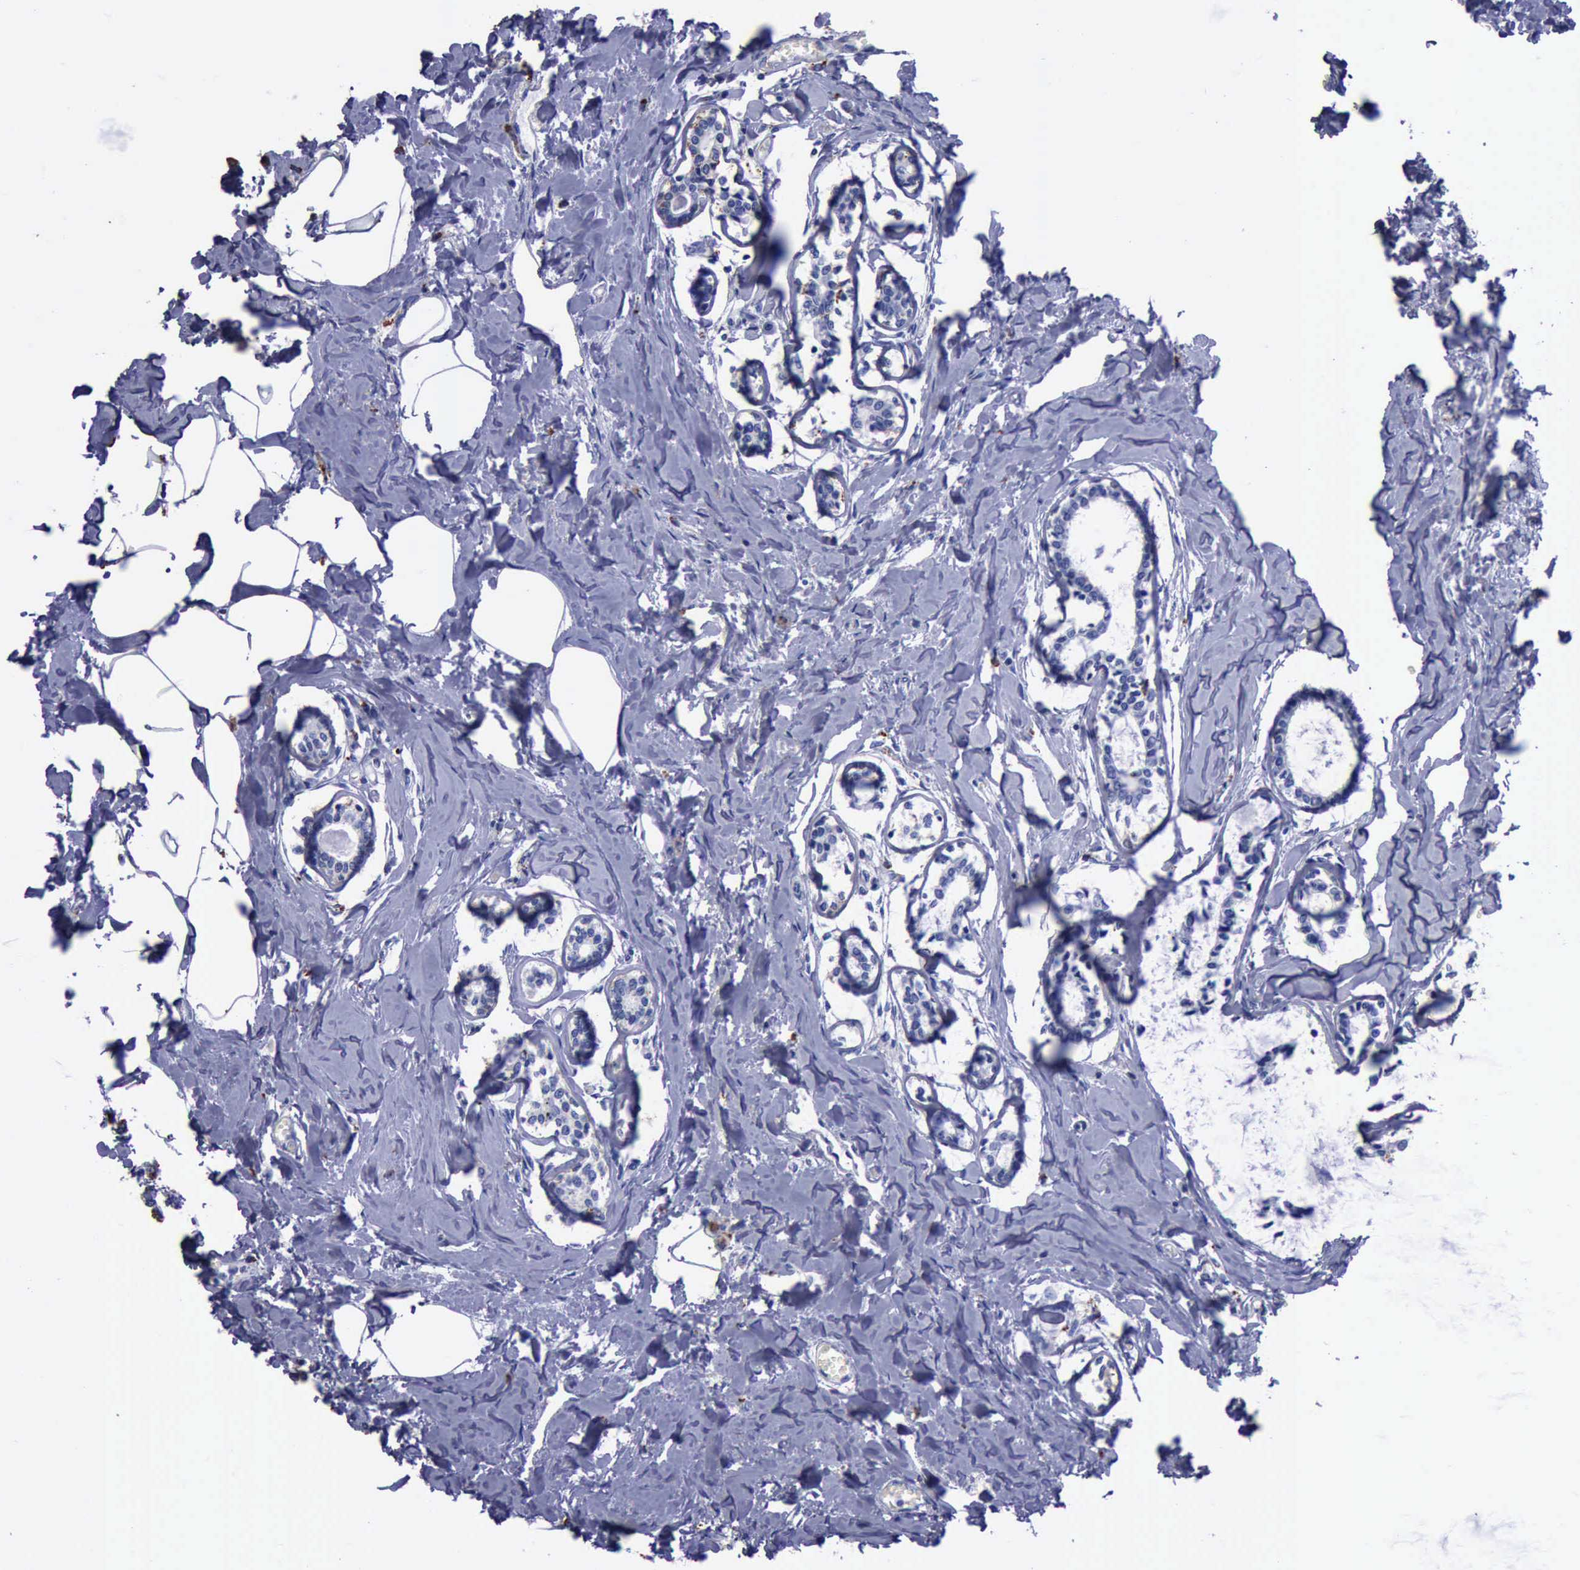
{"staining": {"intensity": "negative", "quantity": "none", "location": "none"}, "tissue": "breast cancer", "cell_type": "Tumor cells", "image_type": "cancer", "snomed": [{"axis": "morphology", "description": "Lobular carcinoma"}, {"axis": "topography", "description": "Breast"}], "caption": "Breast lobular carcinoma was stained to show a protein in brown. There is no significant expression in tumor cells. The staining was performed using DAB (3,3'-diaminobenzidine) to visualize the protein expression in brown, while the nuclei were stained in blue with hematoxylin (Magnification: 20x).", "gene": "CTSD", "patient": {"sex": "female", "age": 51}}